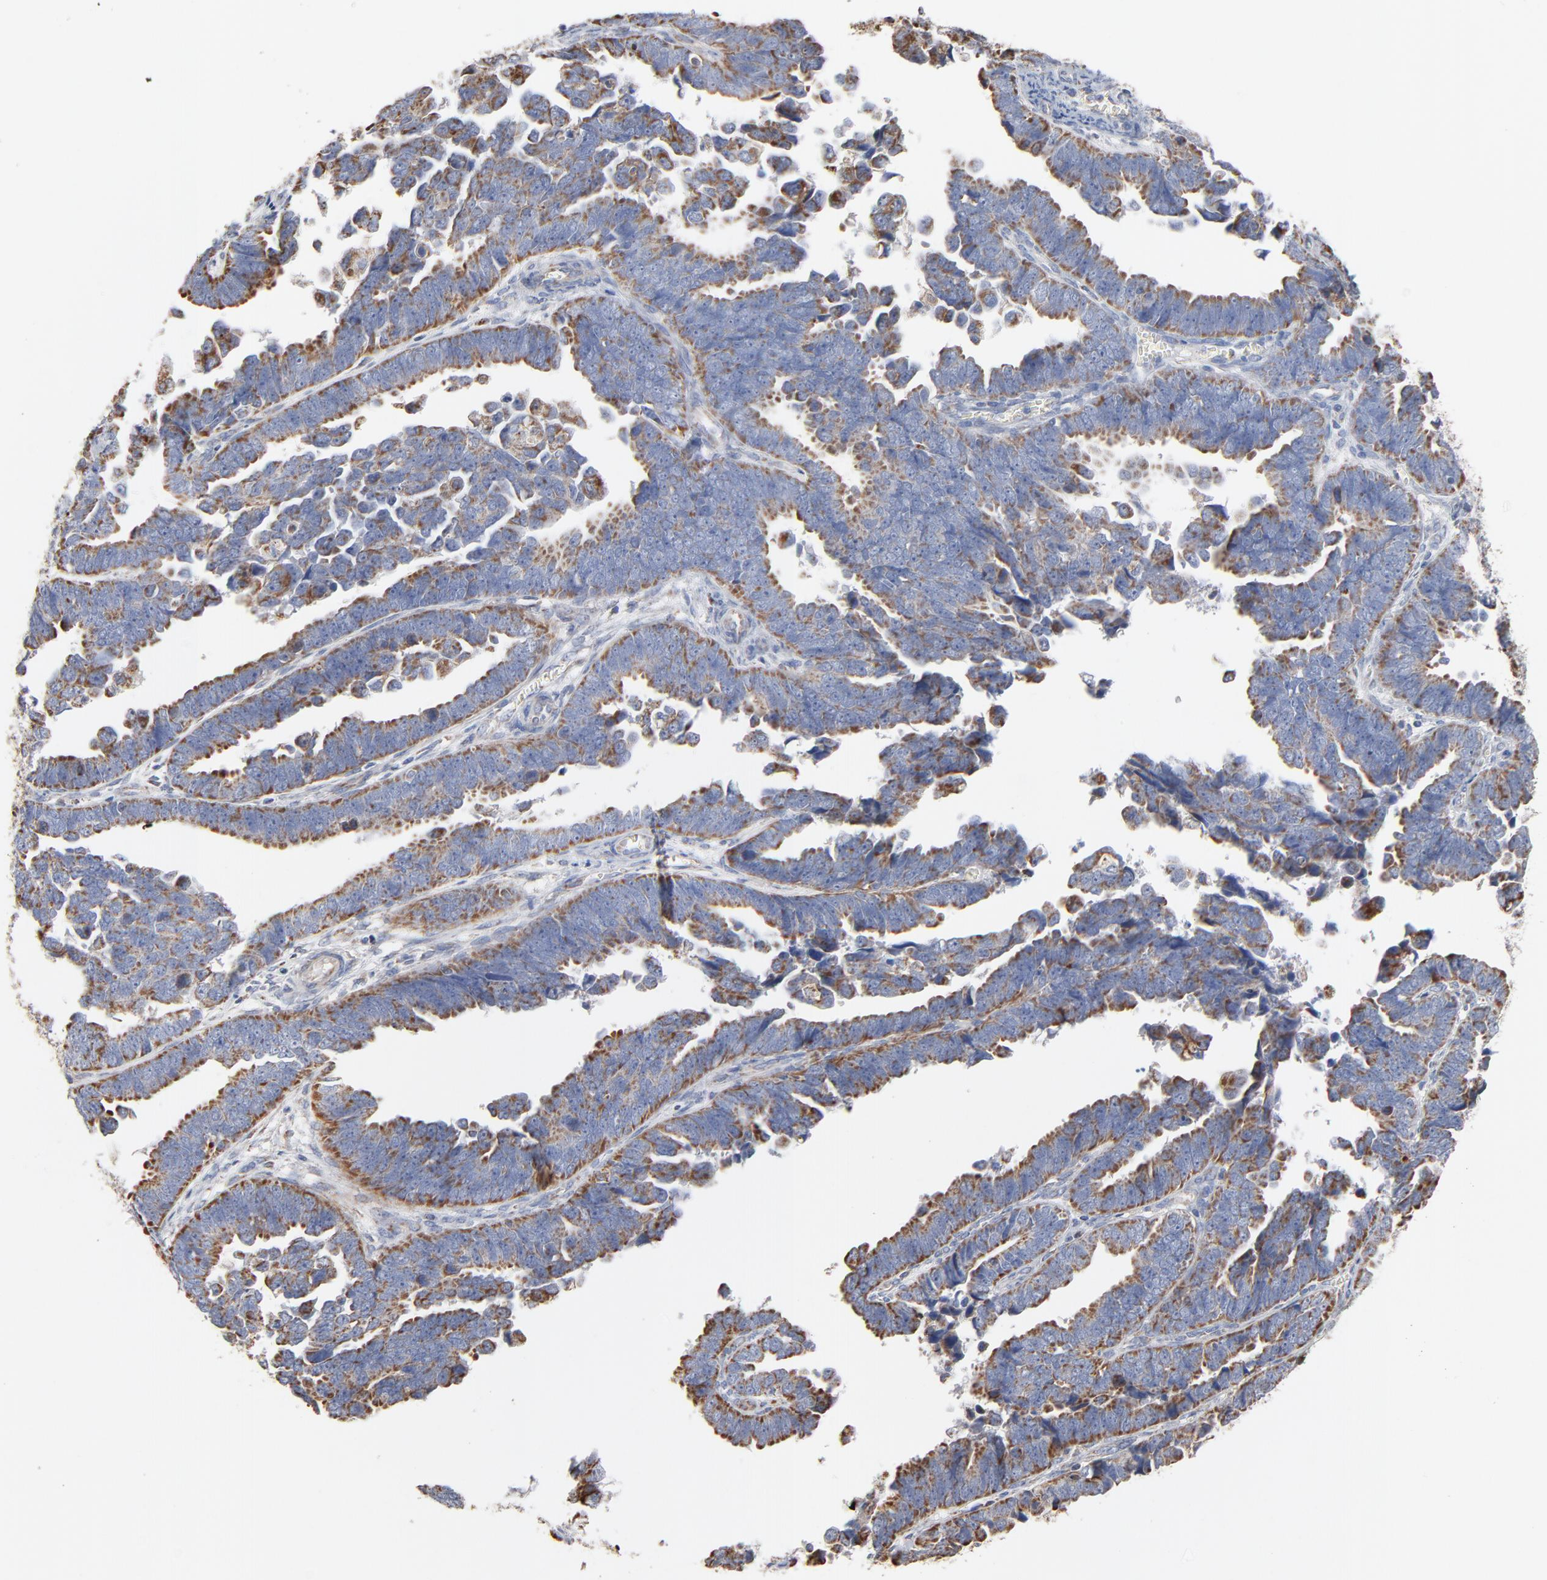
{"staining": {"intensity": "strong", "quantity": ">75%", "location": "cytoplasmic/membranous"}, "tissue": "endometrial cancer", "cell_type": "Tumor cells", "image_type": "cancer", "snomed": [{"axis": "morphology", "description": "Adenocarcinoma, NOS"}, {"axis": "topography", "description": "Endometrium"}], "caption": "Protein staining of adenocarcinoma (endometrial) tissue shows strong cytoplasmic/membranous expression in about >75% of tumor cells.", "gene": "UQCRC1", "patient": {"sex": "female", "age": 75}}